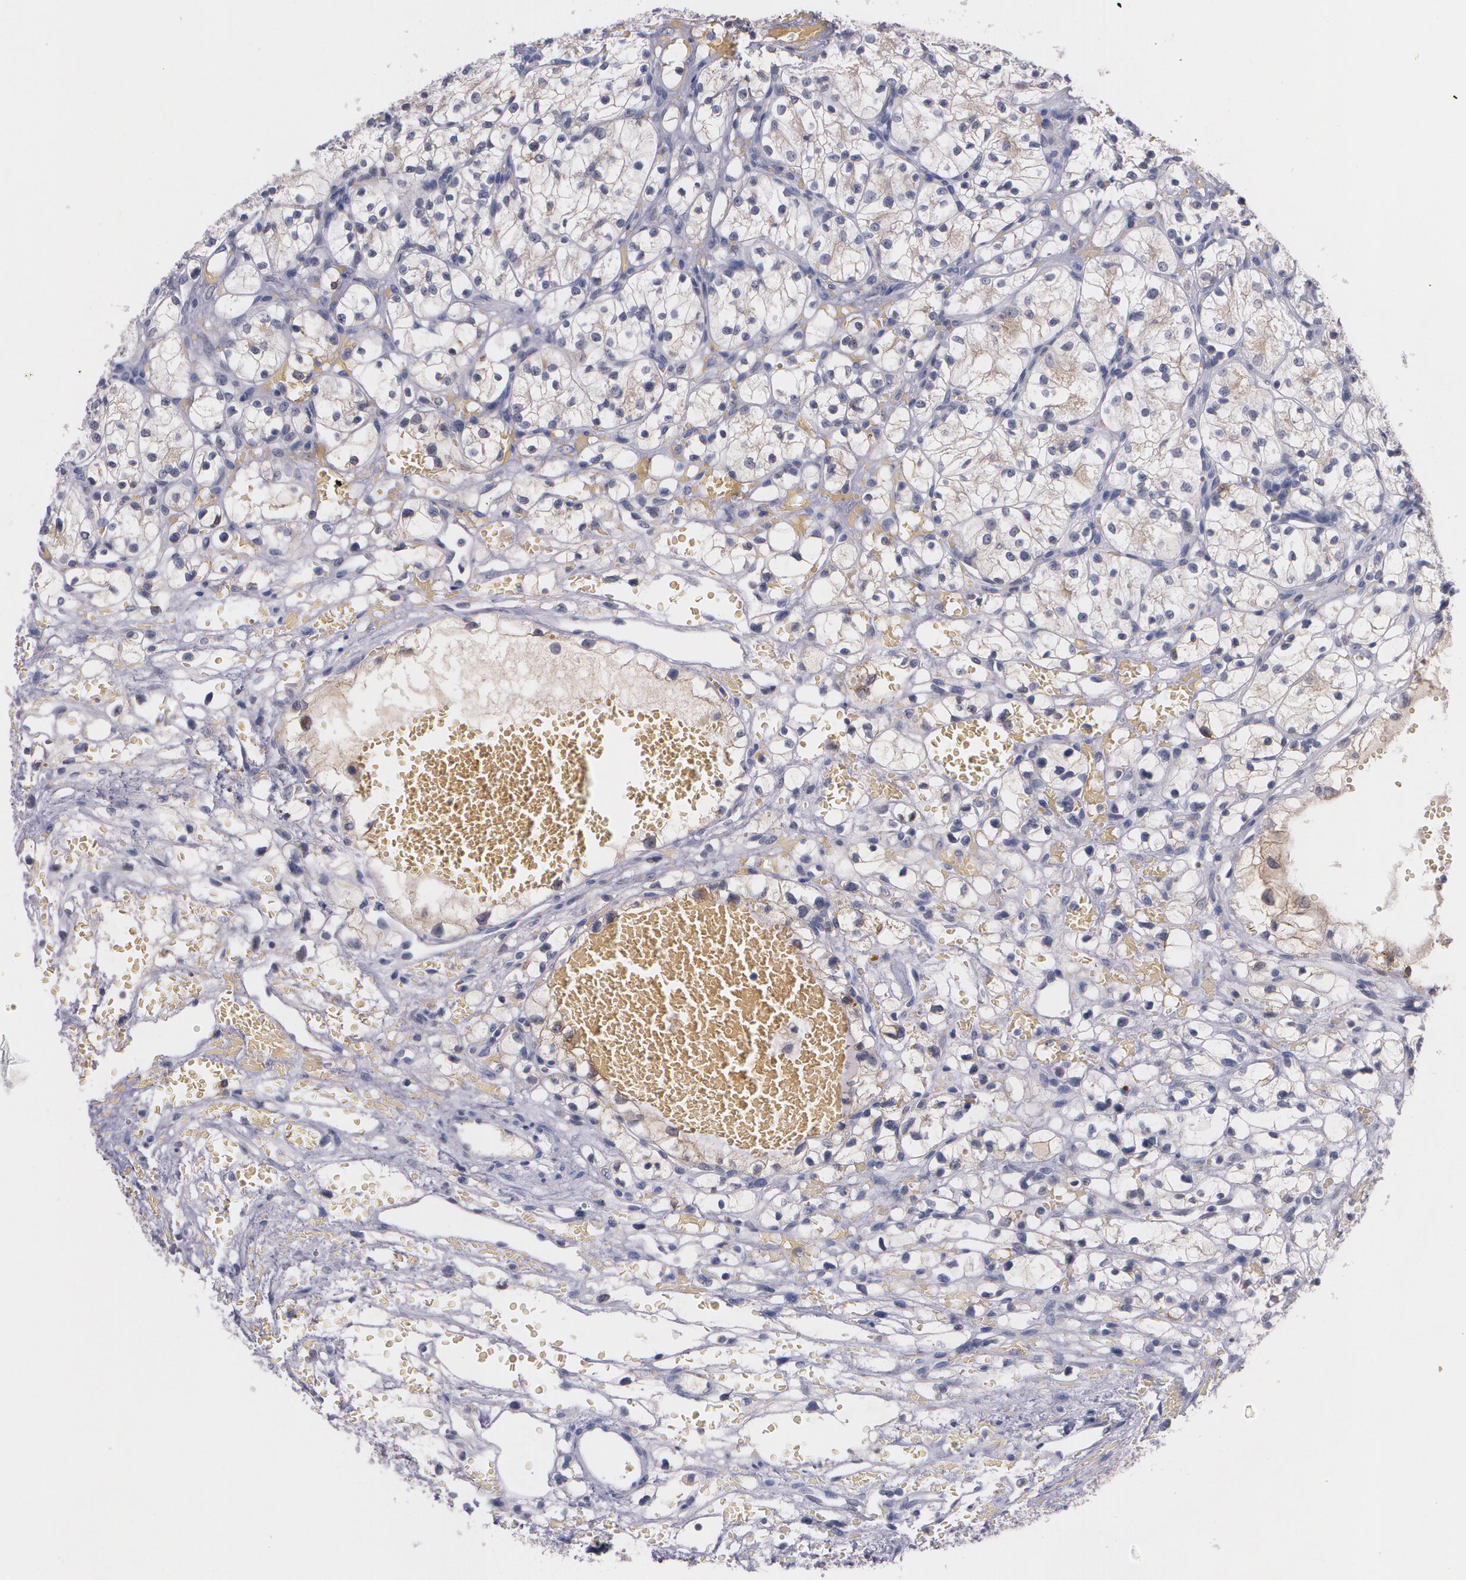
{"staining": {"intensity": "negative", "quantity": "none", "location": "none"}, "tissue": "renal cancer", "cell_type": "Tumor cells", "image_type": "cancer", "snomed": [{"axis": "morphology", "description": "Adenocarcinoma, NOS"}, {"axis": "topography", "description": "Kidney"}], "caption": "A photomicrograph of renal cancer (adenocarcinoma) stained for a protein reveals no brown staining in tumor cells.", "gene": "IFNGR2", "patient": {"sex": "female", "age": 60}}